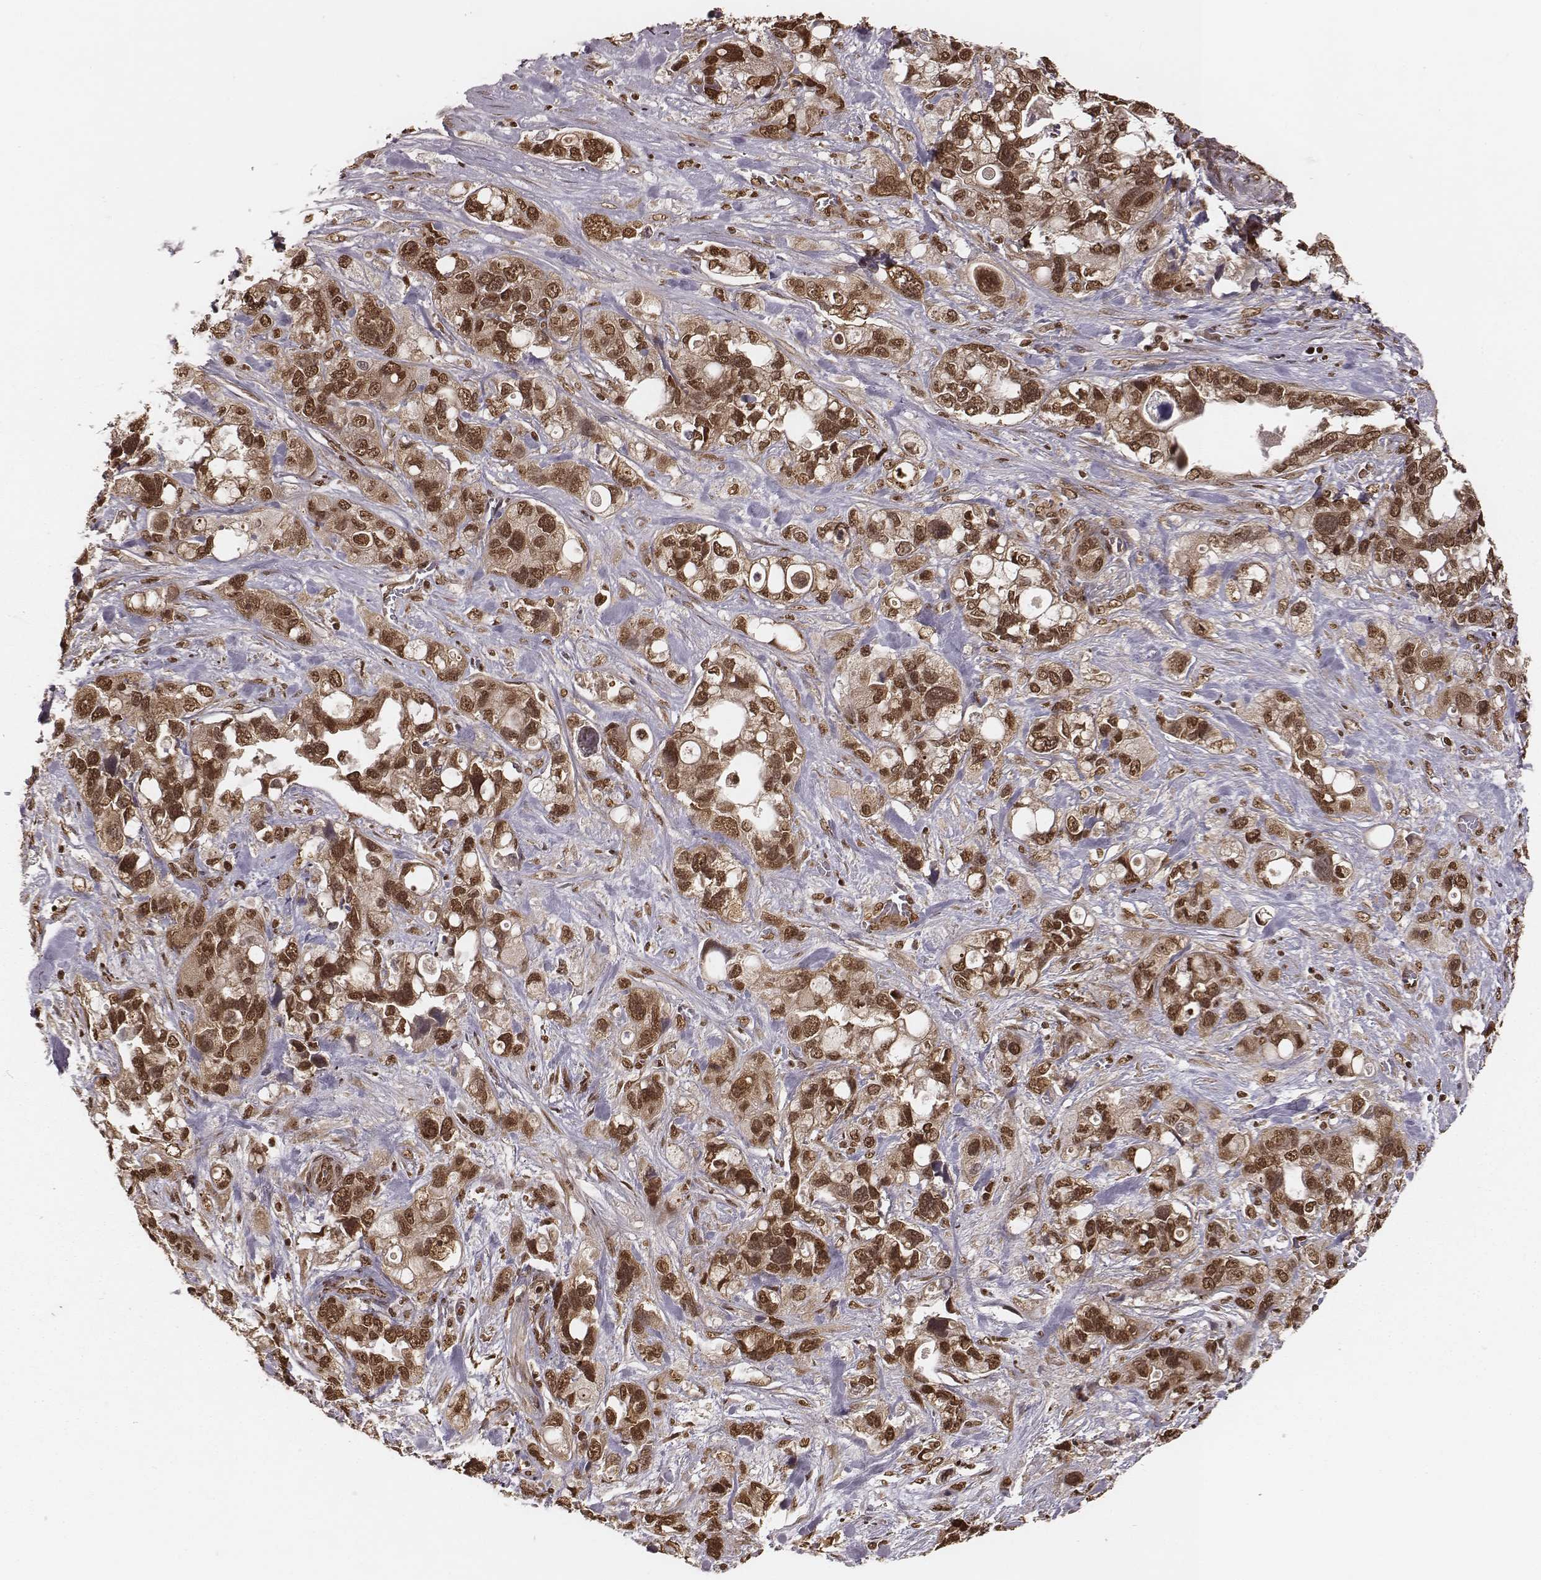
{"staining": {"intensity": "moderate", "quantity": ">75%", "location": "cytoplasmic/membranous,nuclear"}, "tissue": "stomach cancer", "cell_type": "Tumor cells", "image_type": "cancer", "snomed": [{"axis": "morphology", "description": "Adenocarcinoma, NOS"}, {"axis": "topography", "description": "Stomach, upper"}], "caption": "Stomach cancer (adenocarcinoma) stained with a protein marker exhibits moderate staining in tumor cells.", "gene": "NFX1", "patient": {"sex": "female", "age": 81}}